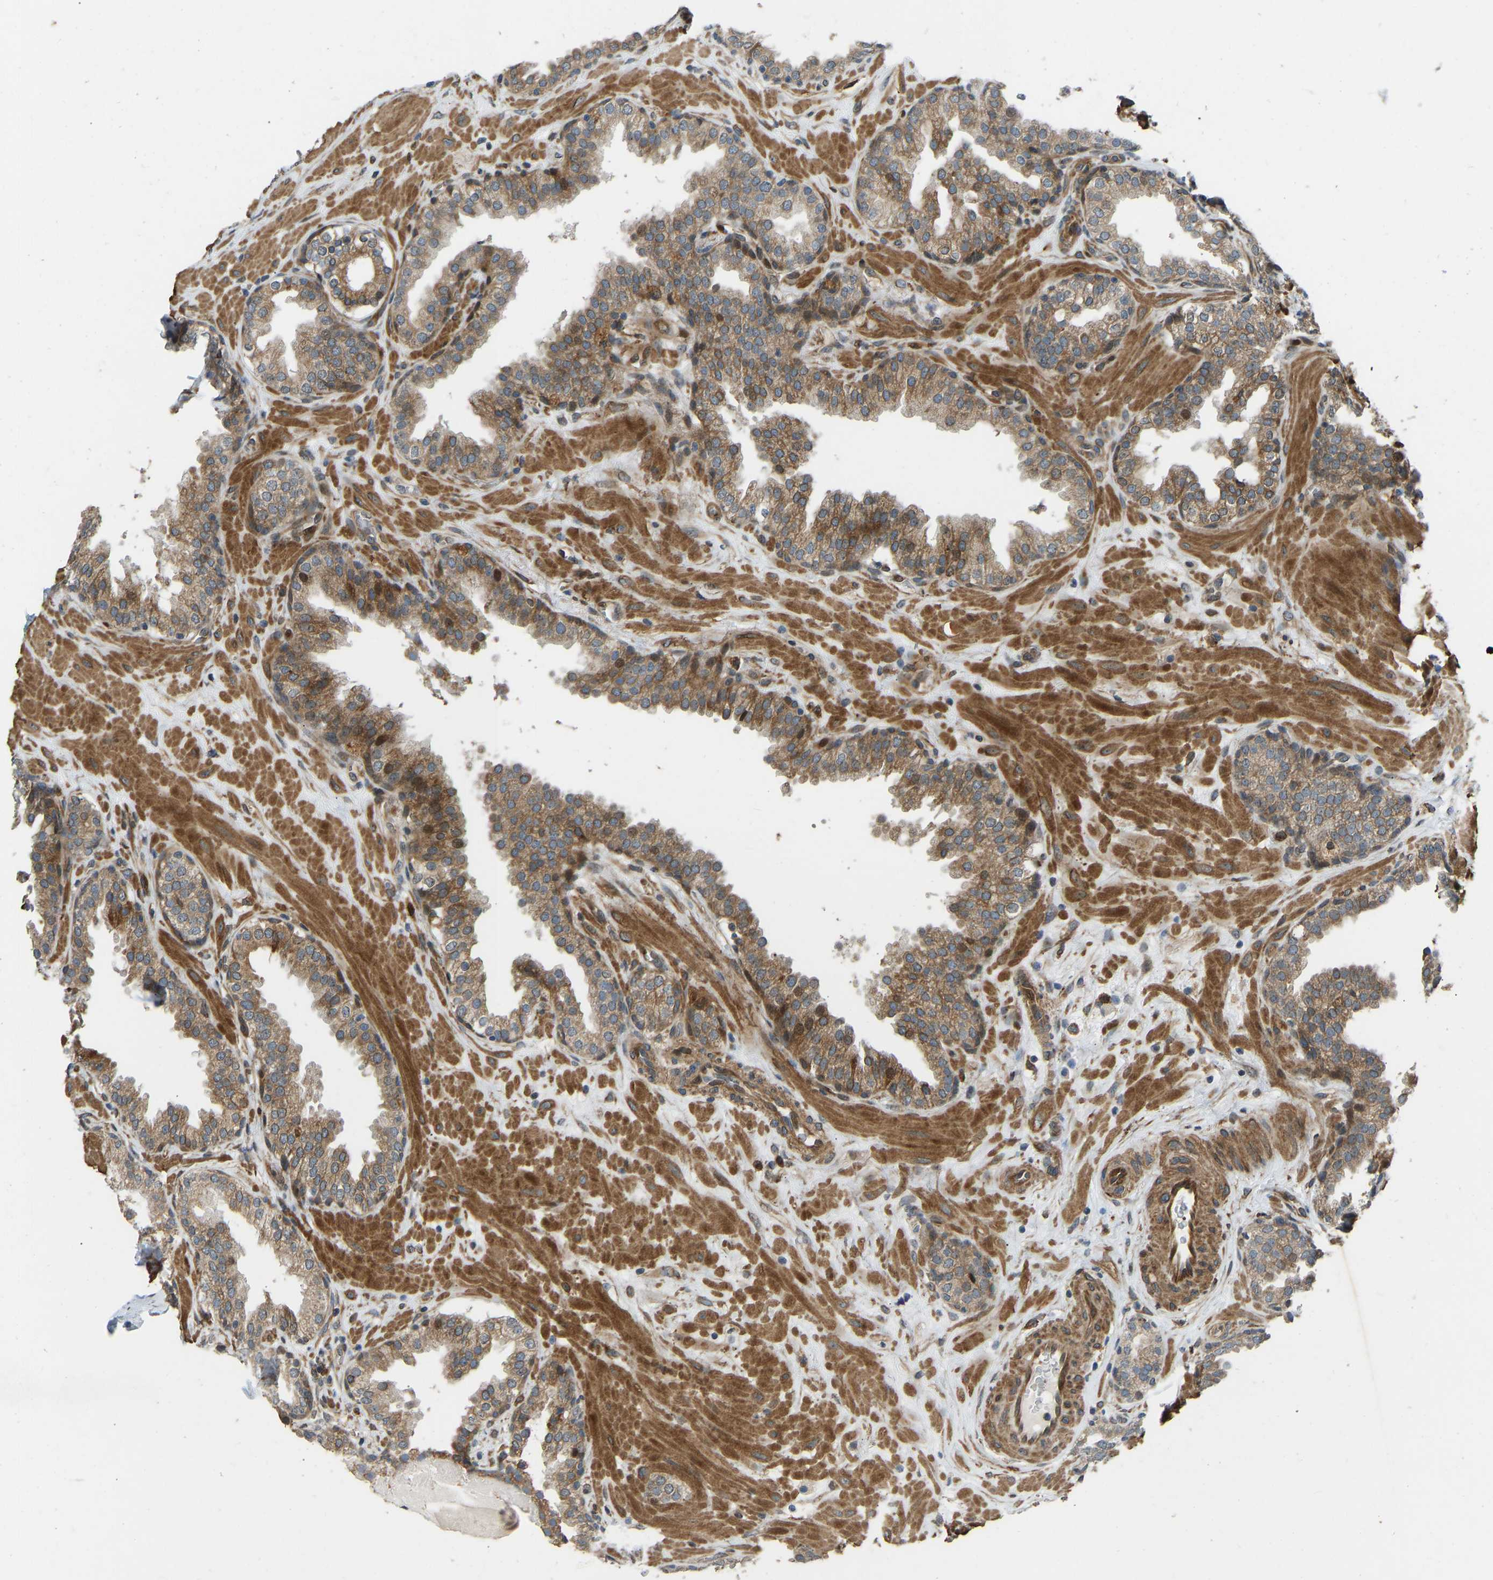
{"staining": {"intensity": "moderate", "quantity": ">75%", "location": "cytoplasmic/membranous"}, "tissue": "prostate", "cell_type": "Glandular cells", "image_type": "normal", "snomed": [{"axis": "morphology", "description": "Normal tissue, NOS"}, {"axis": "topography", "description": "Prostate"}], "caption": "This histopathology image demonstrates IHC staining of benign human prostate, with medium moderate cytoplasmic/membranous positivity in approximately >75% of glandular cells.", "gene": "OS9", "patient": {"sex": "male", "age": 51}}